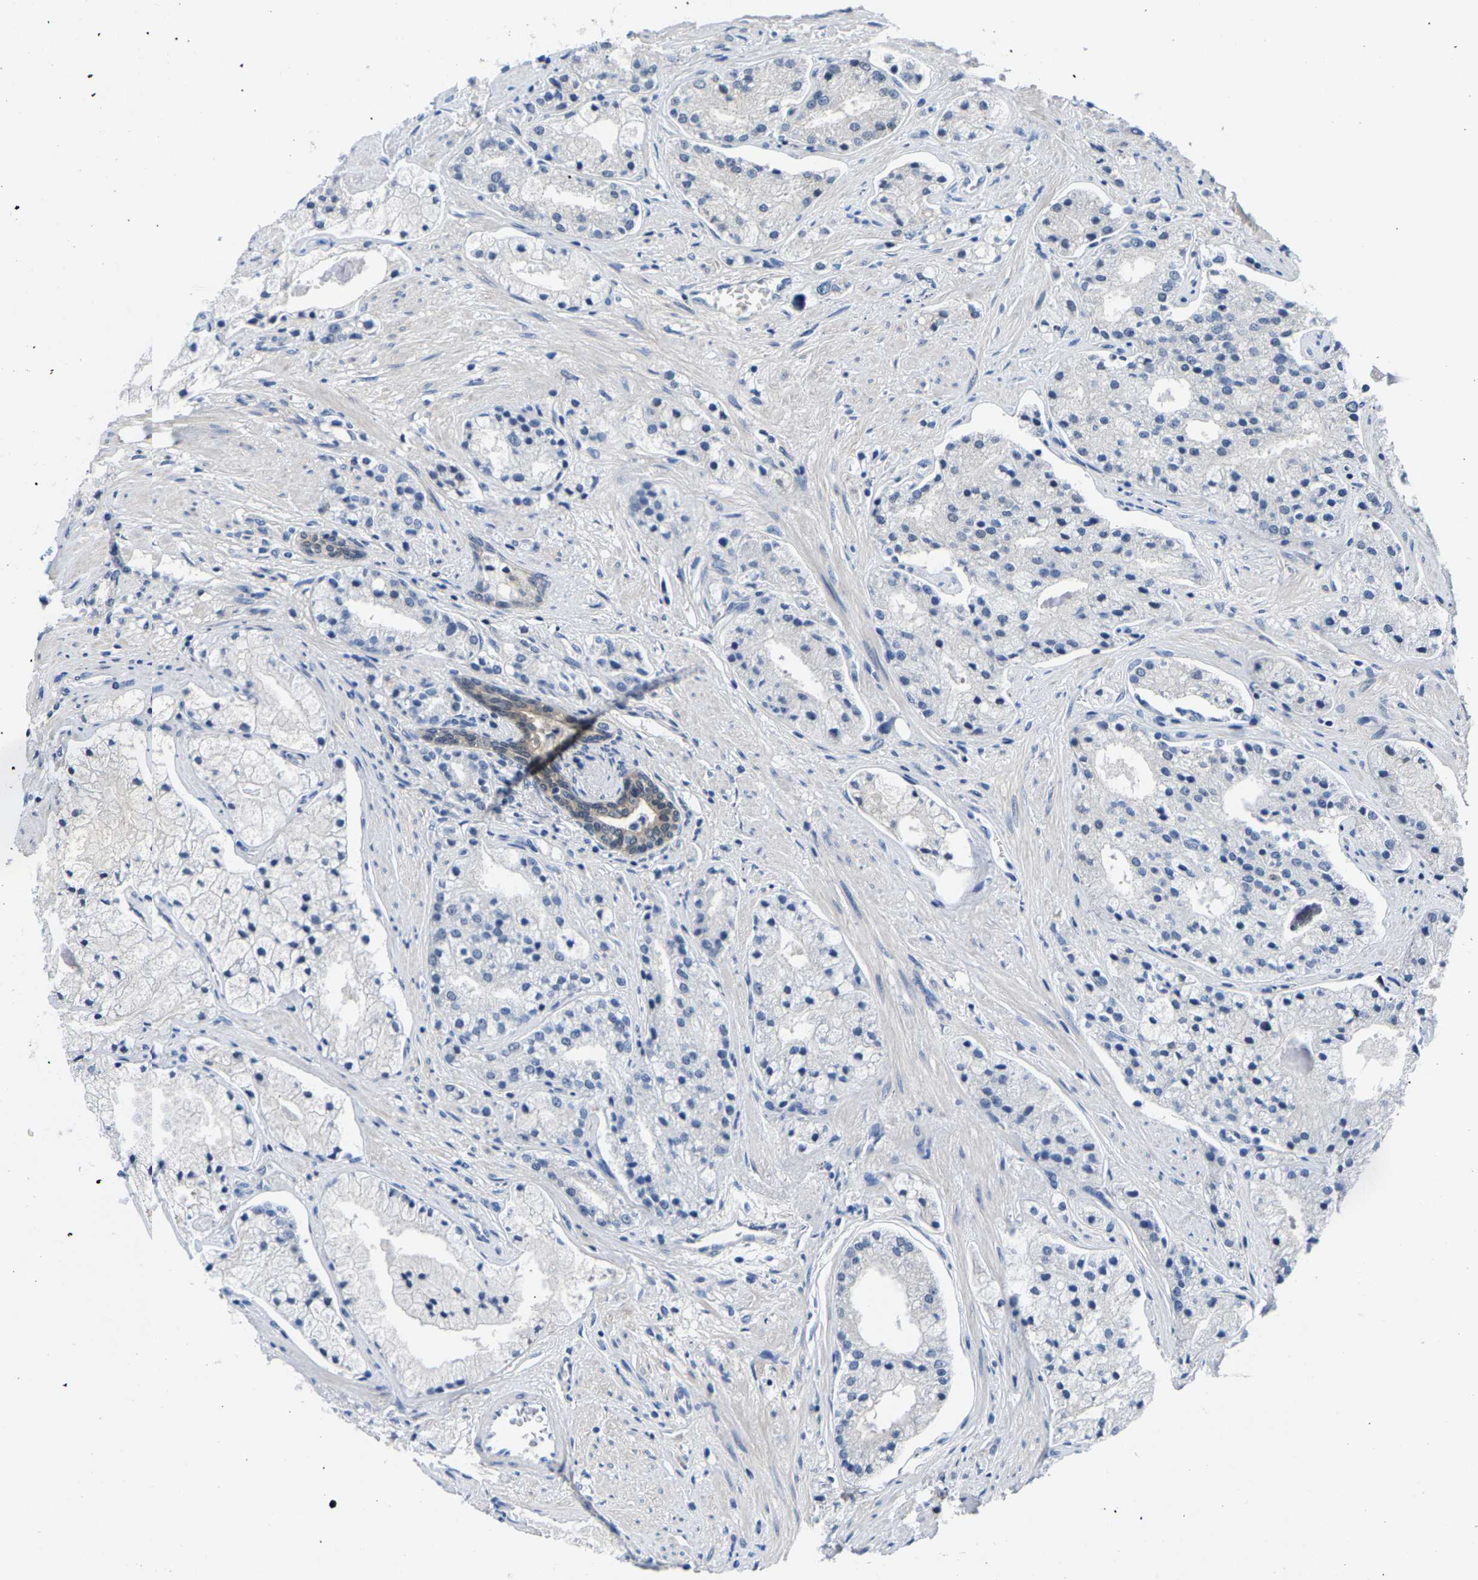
{"staining": {"intensity": "negative", "quantity": "none", "location": "none"}, "tissue": "prostate cancer", "cell_type": "Tumor cells", "image_type": "cancer", "snomed": [{"axis": "morphology", "description": "Adenocarcinoma, High grade"}, {"axis": "topography", "description": "Prostate"}], "caption": "DAB (3,3'-diaminobenzidine) immunohistochemical staining of prostate cancer shows no significant staining in tumor cells.", "gene": "SSH3", "patient": {"sex": "male", "age": 50}}